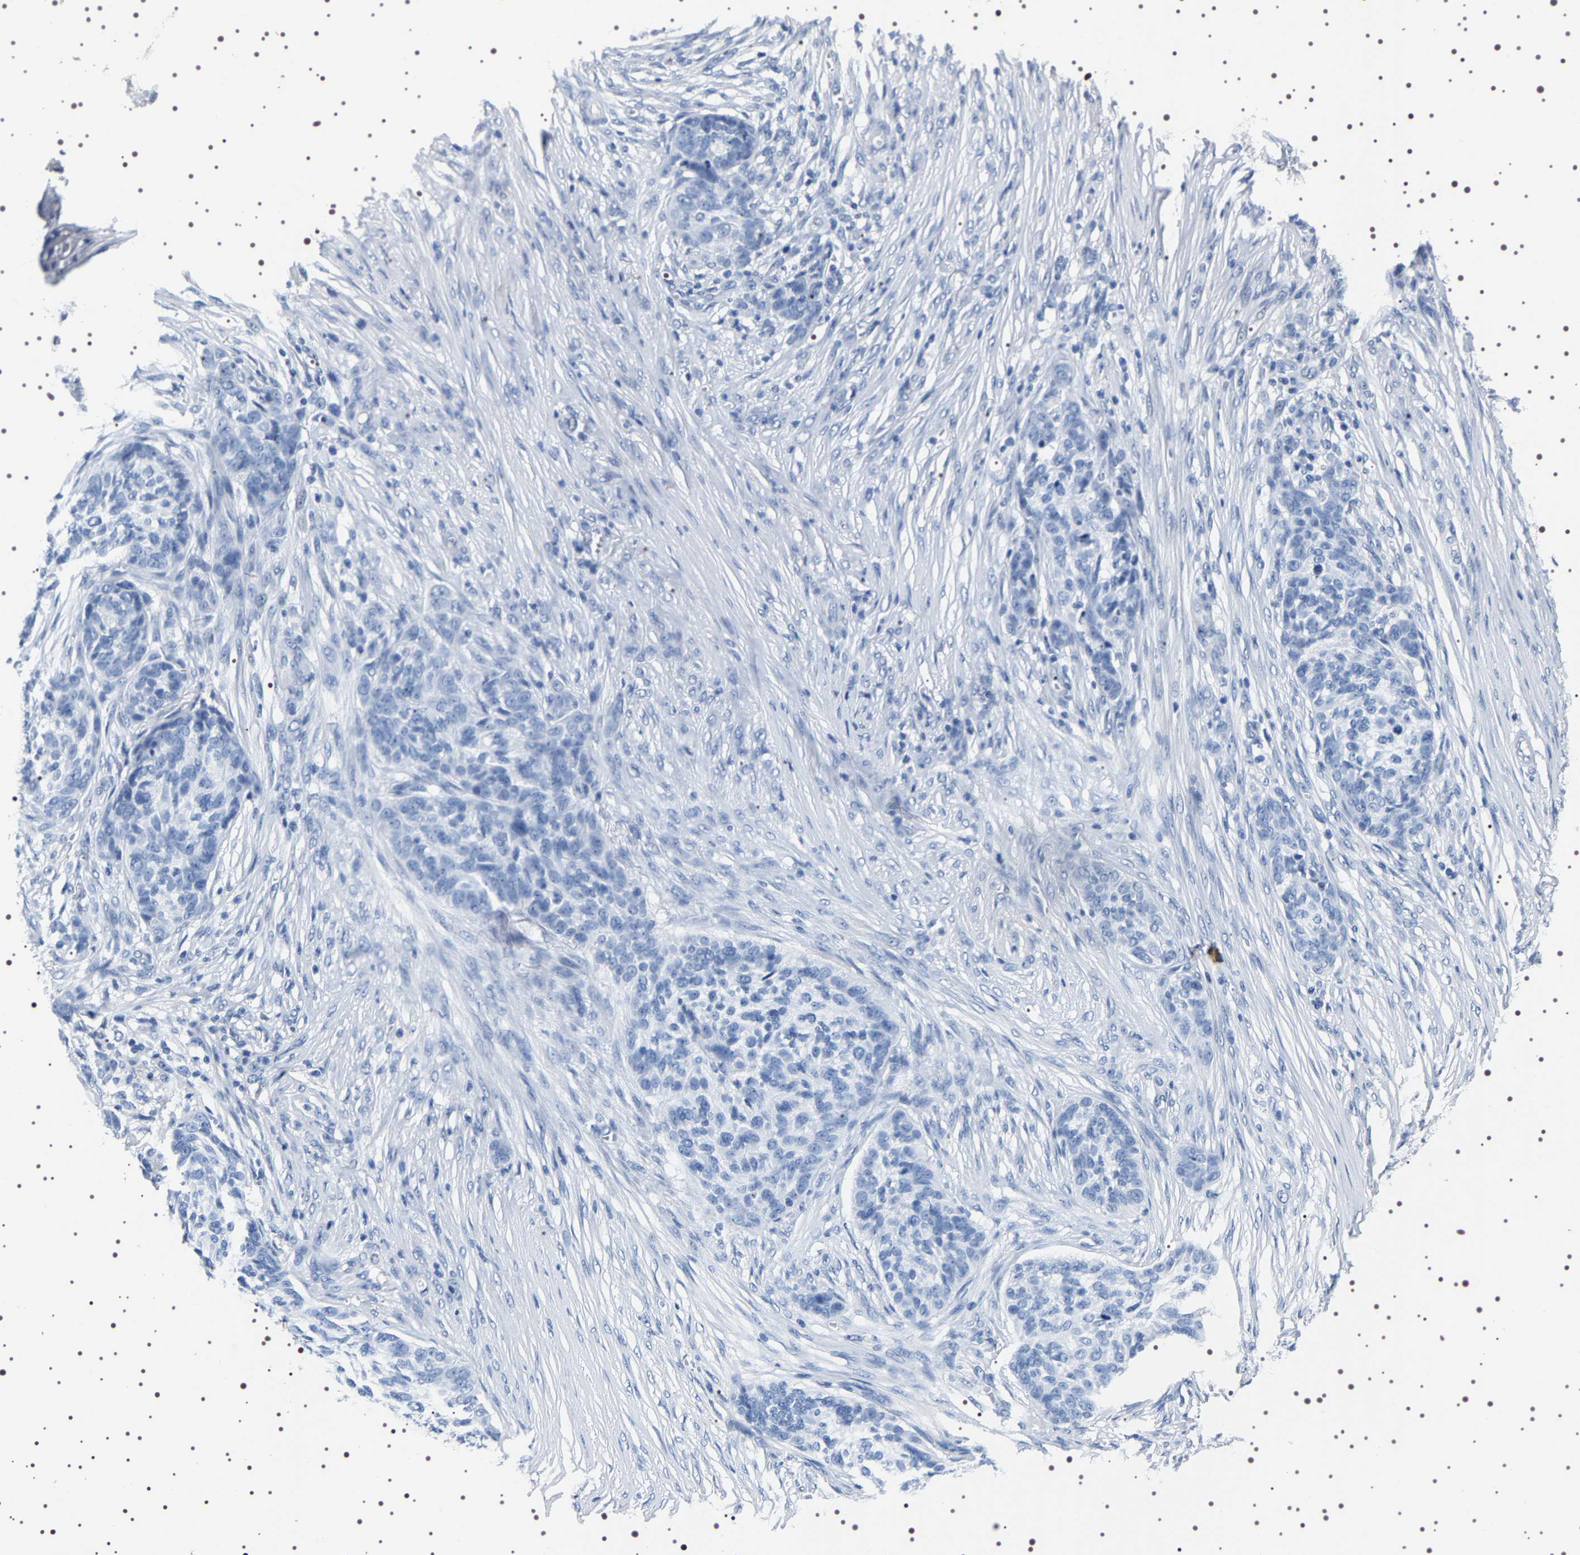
{"staining": {"intensity": "negative", "quantity": "none", "location": "none"}, "tissue": "skin cancer", "cell_type": "Tumor cells", "image_type": "cancer", "snomed": [{"axis": "morphology", "description": "Basal cell carcinoma"}, {"axis": "topography", "description": "Skin"}], "caption": "Micrograph shows no significant protein positivity in tumor cells of skin cancer (basal cell carcinoma).", "gene": "UBQLN3", "patient": {"sex": "male", "age": 85}}